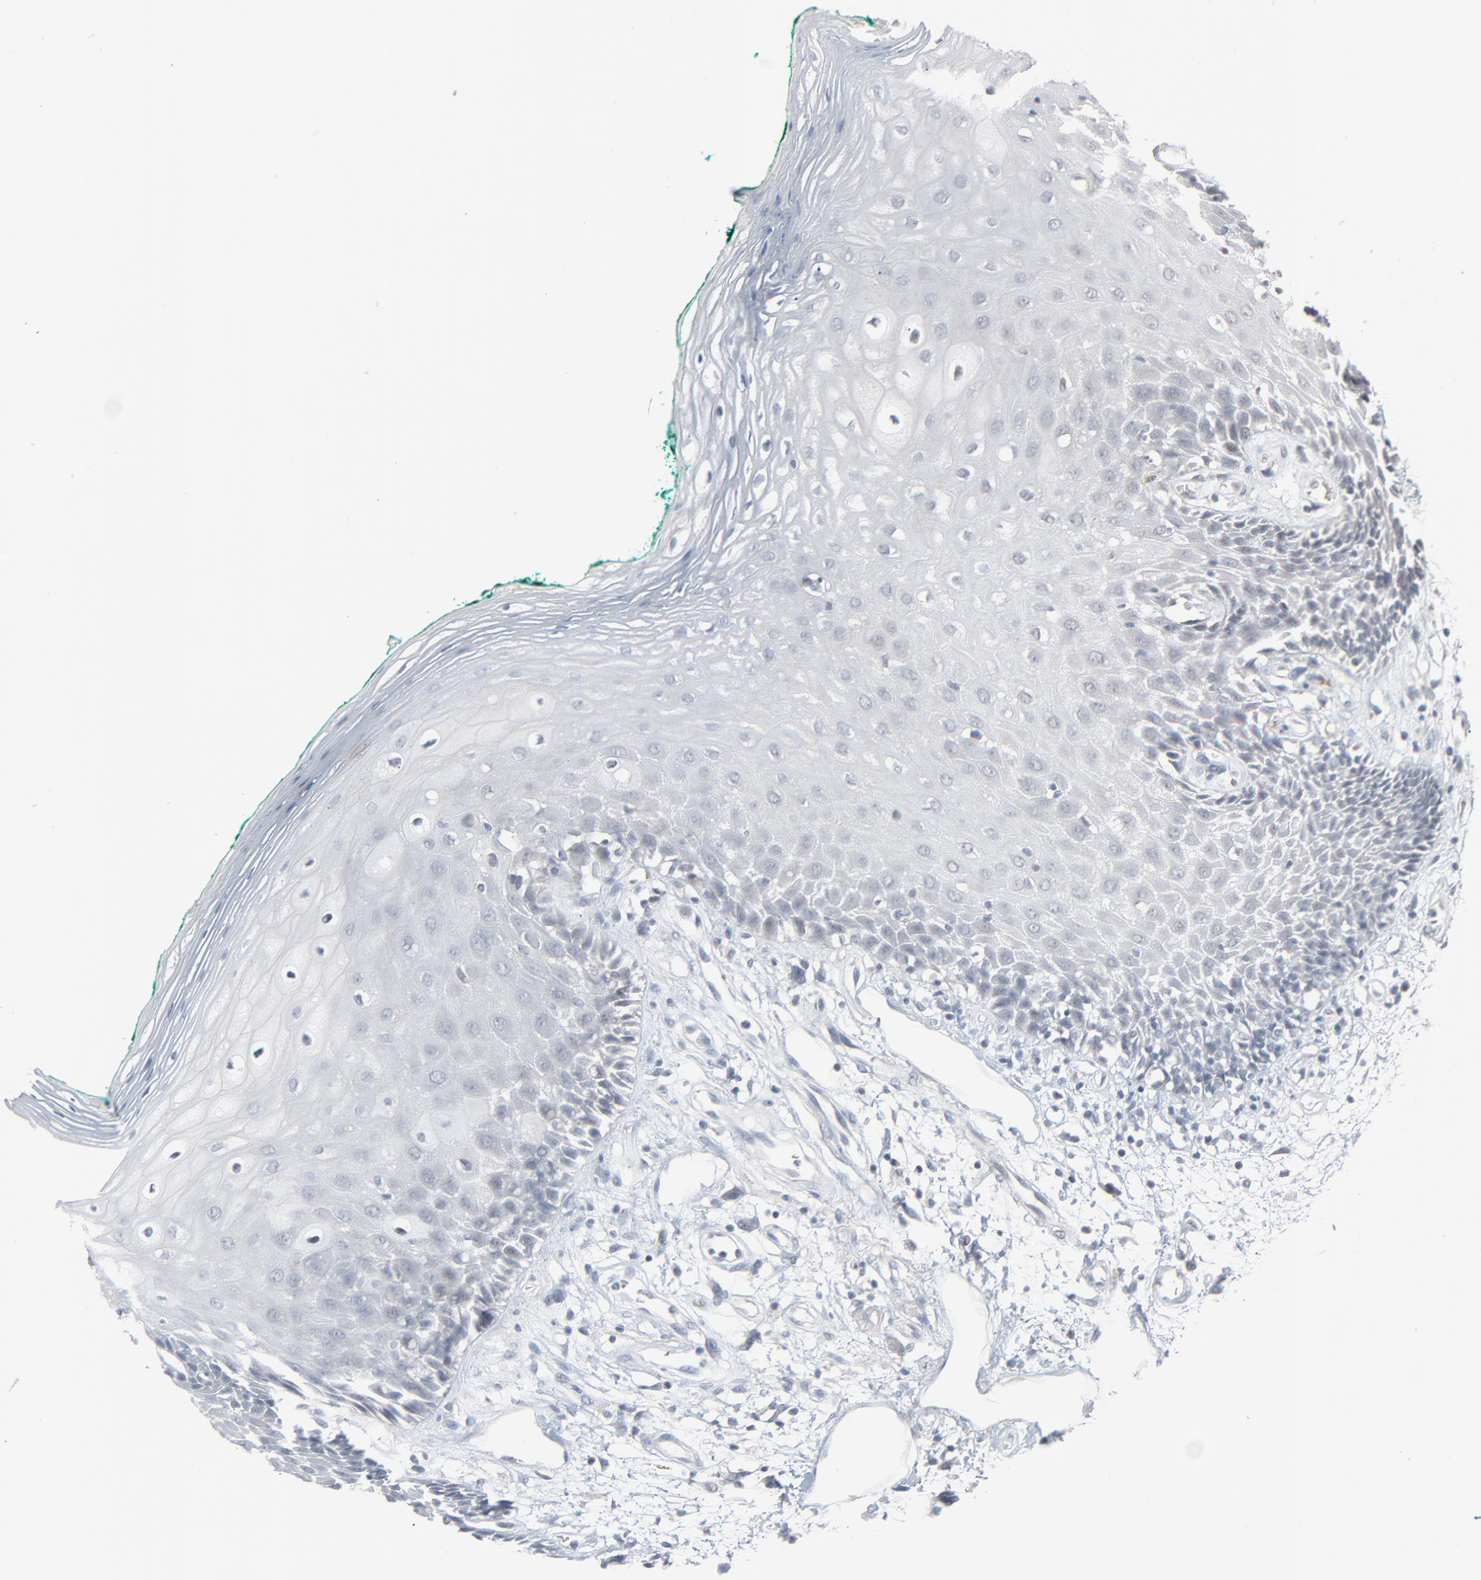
{"staining": {"intensity": "negative", "quantity": "none", "location": "none"}, "tissue": "oral mucosa", "cell_type": "Squamous epithelial cells", "image_type": "normal", "snomed": [{"axis": "morphology", "description": "Normal tissue, NOS"}, {"axis": "morphology", "description": "Squamous cell carcinoma, NOS"}, {"axis": "topography", "description": "Skeletal muscle"}, {"axis": "topography", "description": "Oral tissue"}, {"axis": "topography", "description": "Head-Neck"}], "caption": "DAB (3,3'-diaminobenzidine) immunohistochemical staining of benign human oral mucosa demonstrates no significant positivity in squamous epithelial cells.", "gene": "SAGE1", "patient": {"sex": "female", "age": 84}}